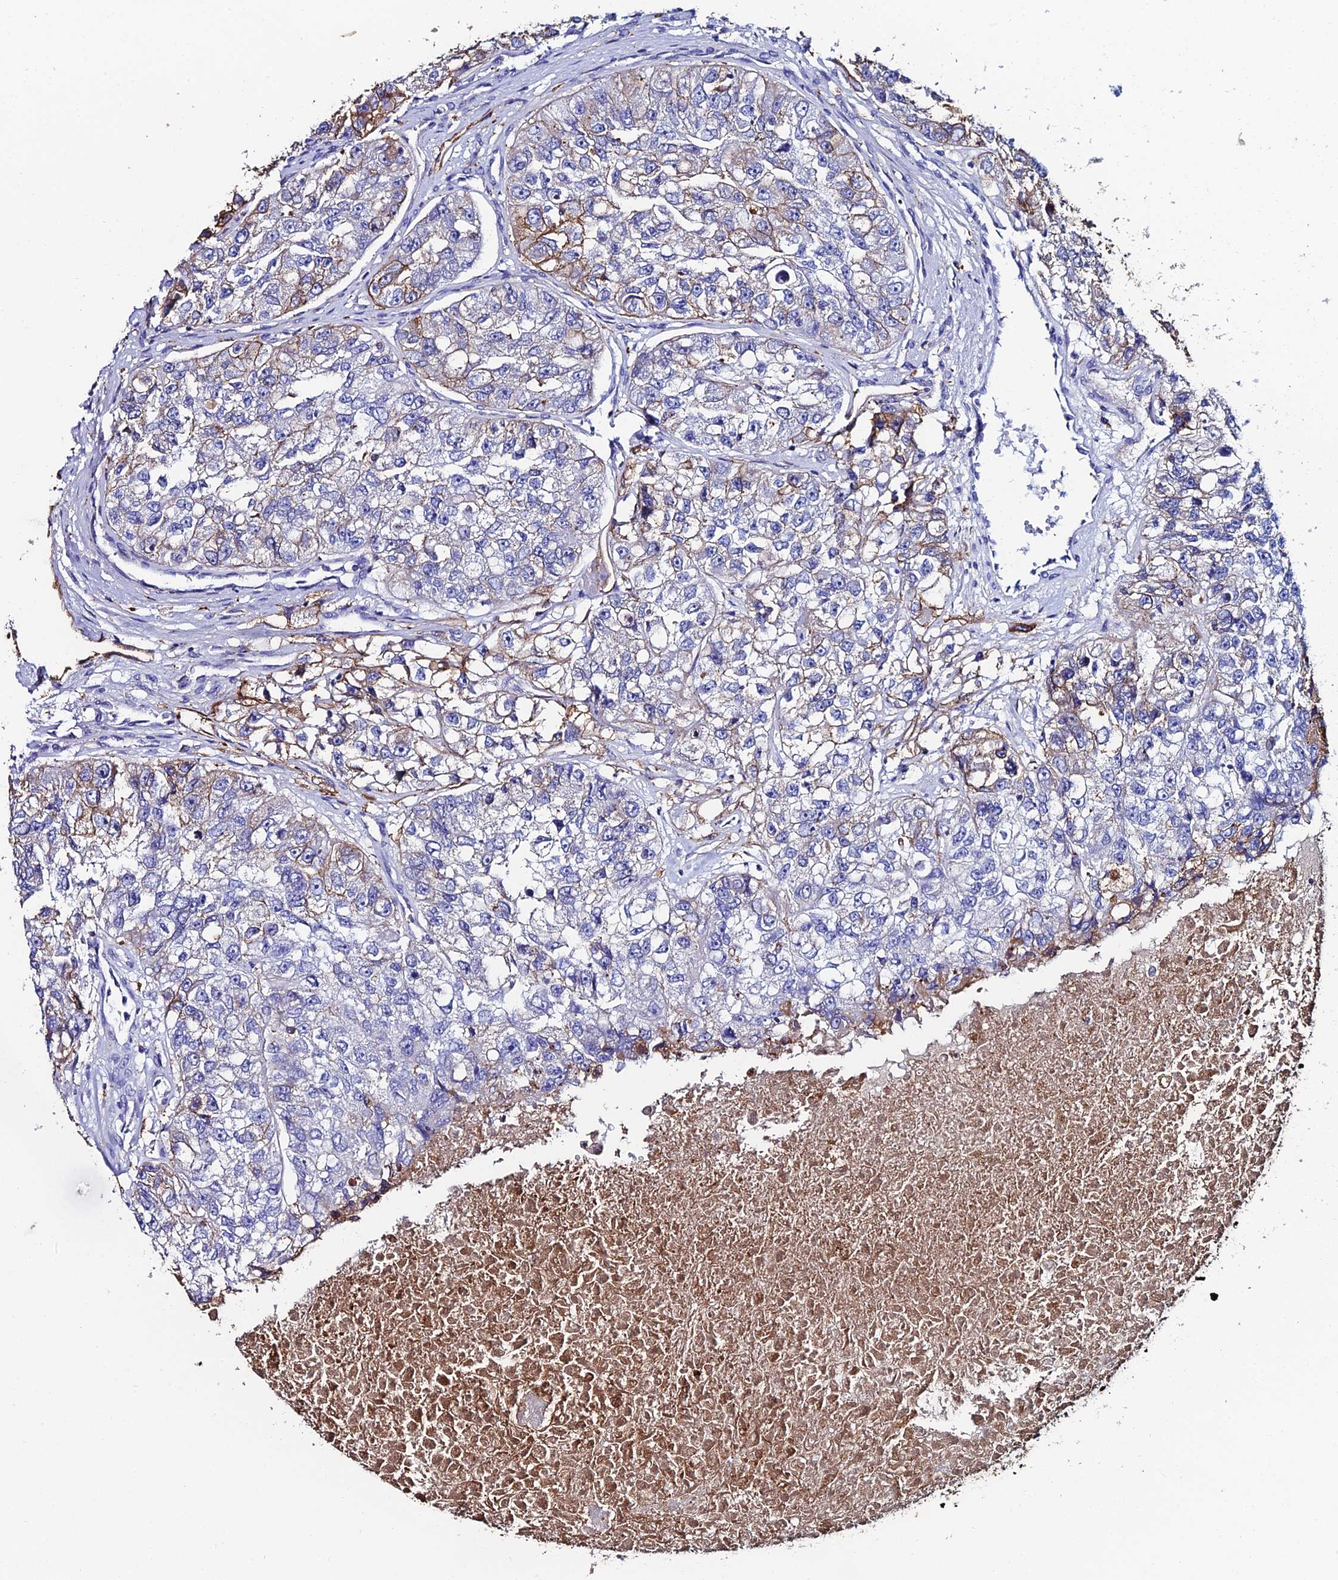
{"staining": {"intensity": "moderate", "quantity": "<25%", "location": "cytoplasmic/membranous"}, "tissue": "renal cancer", "cell_type": "Tumor cells", "image_type": "cancer", "snomed": [{"axis": "morphology", "description": "Adenocarcinoma, NOS"}, {"axis": "topography", "description": "Kidney"}], "caption": "A low amount of moderate cytoplasmic/membranous expression is appreciated in about <25% of tumor cells in renal cancer tissue.", "gene": "C6", "patient": {"sex": "male", "age": 63}}